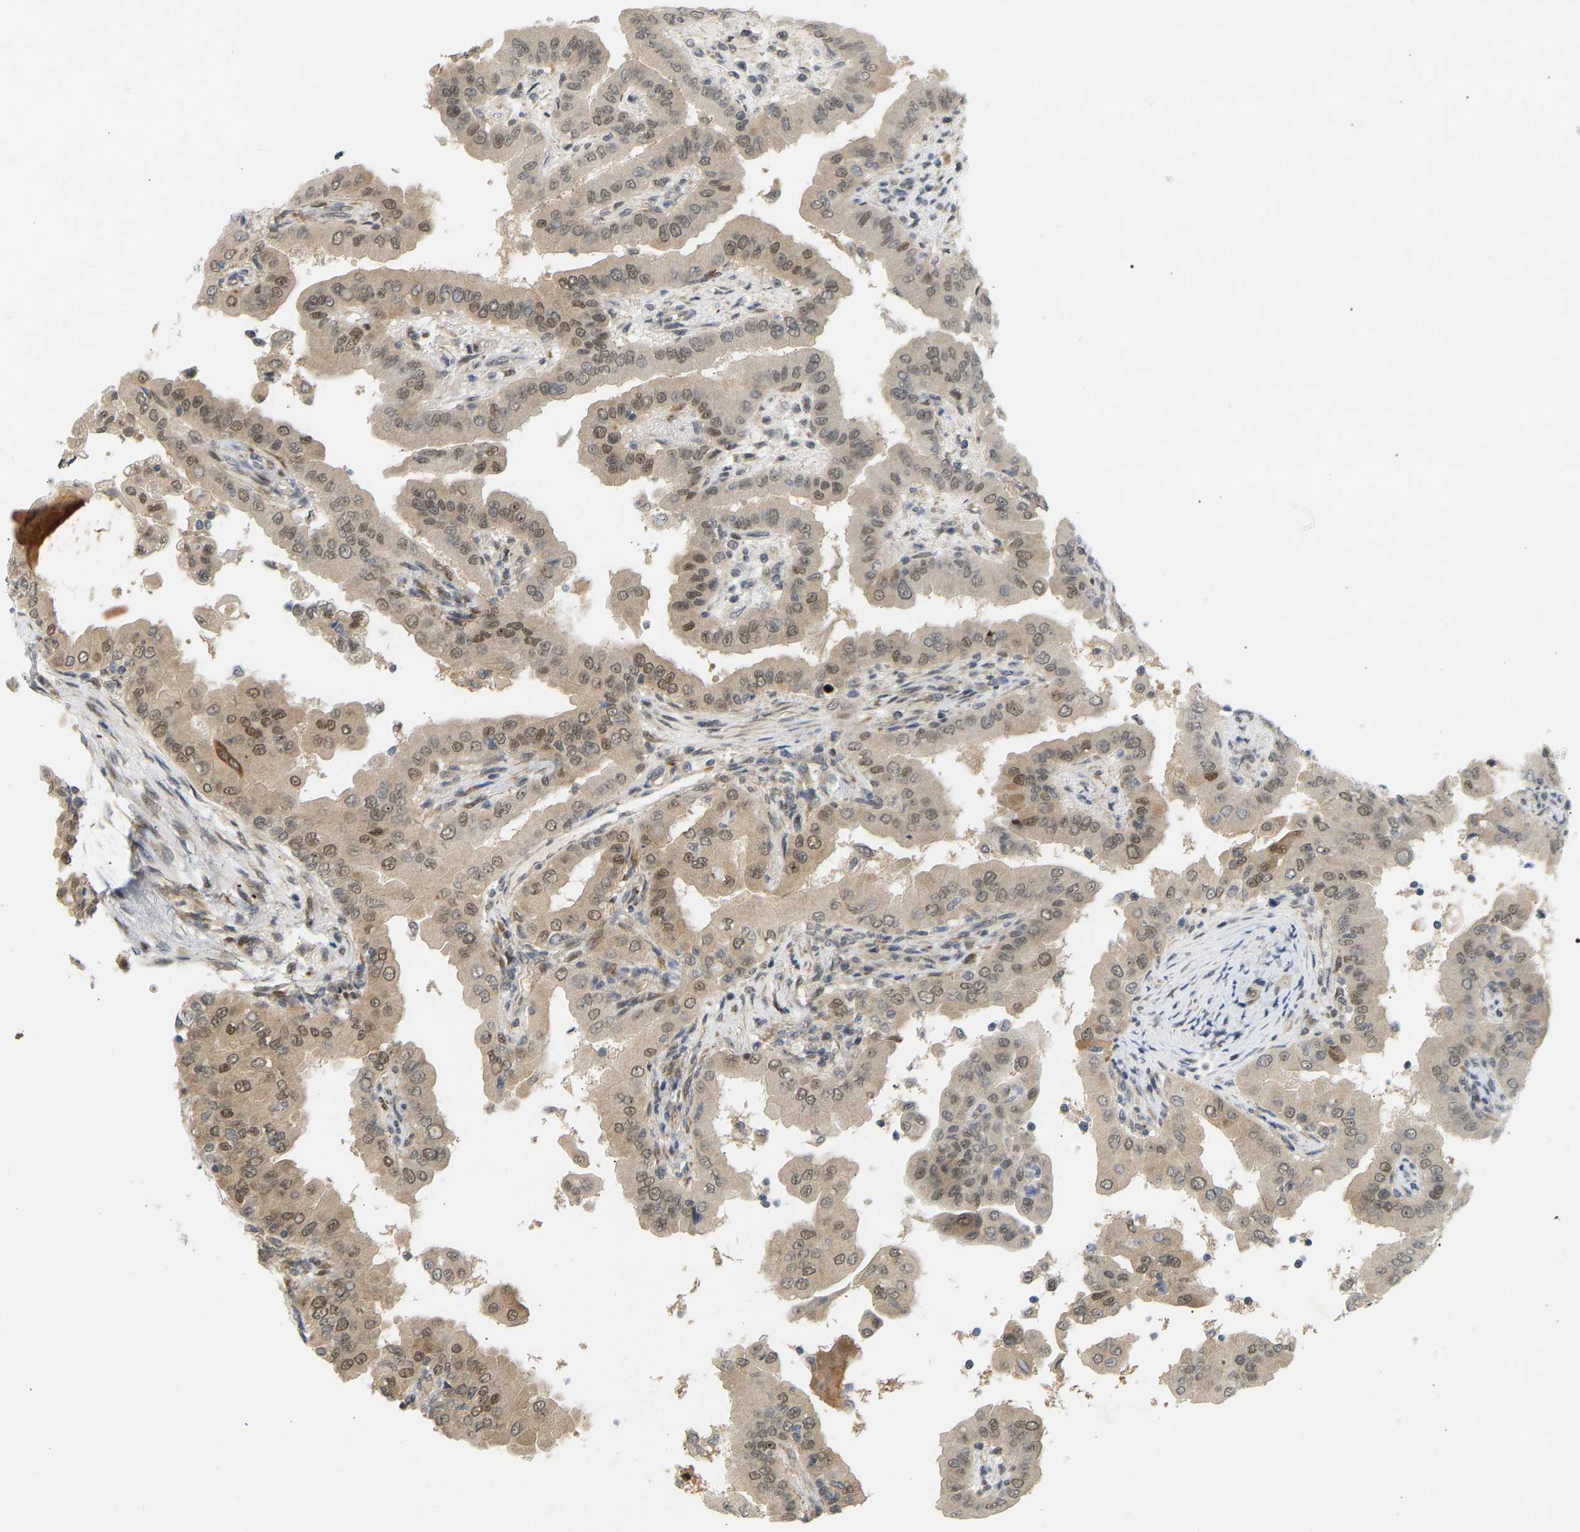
{"staining": {"intensity": "moderate", "quantity": ">75%", "location": "cytoplasmic/membranous,nuclear"}, "tissue": "thyroid cancer", "cell_type": "Tumor cells", "image_type": "cancer", "snomed": [{"axis": "morphology", "description": "Papillary adenocarcinoma, NOS"}, {"axis": "topography", "description": "Thyroid gland"}], "caption": "Tumor cells exhibit medium levels of moderate cytoplasmic/membranous and nuclear staining in about >75% of cells in thyroid cancer (papillary adenocarcinoma).", "gene": "BAG1", "patient": {"sex": "male", "age": 33}}